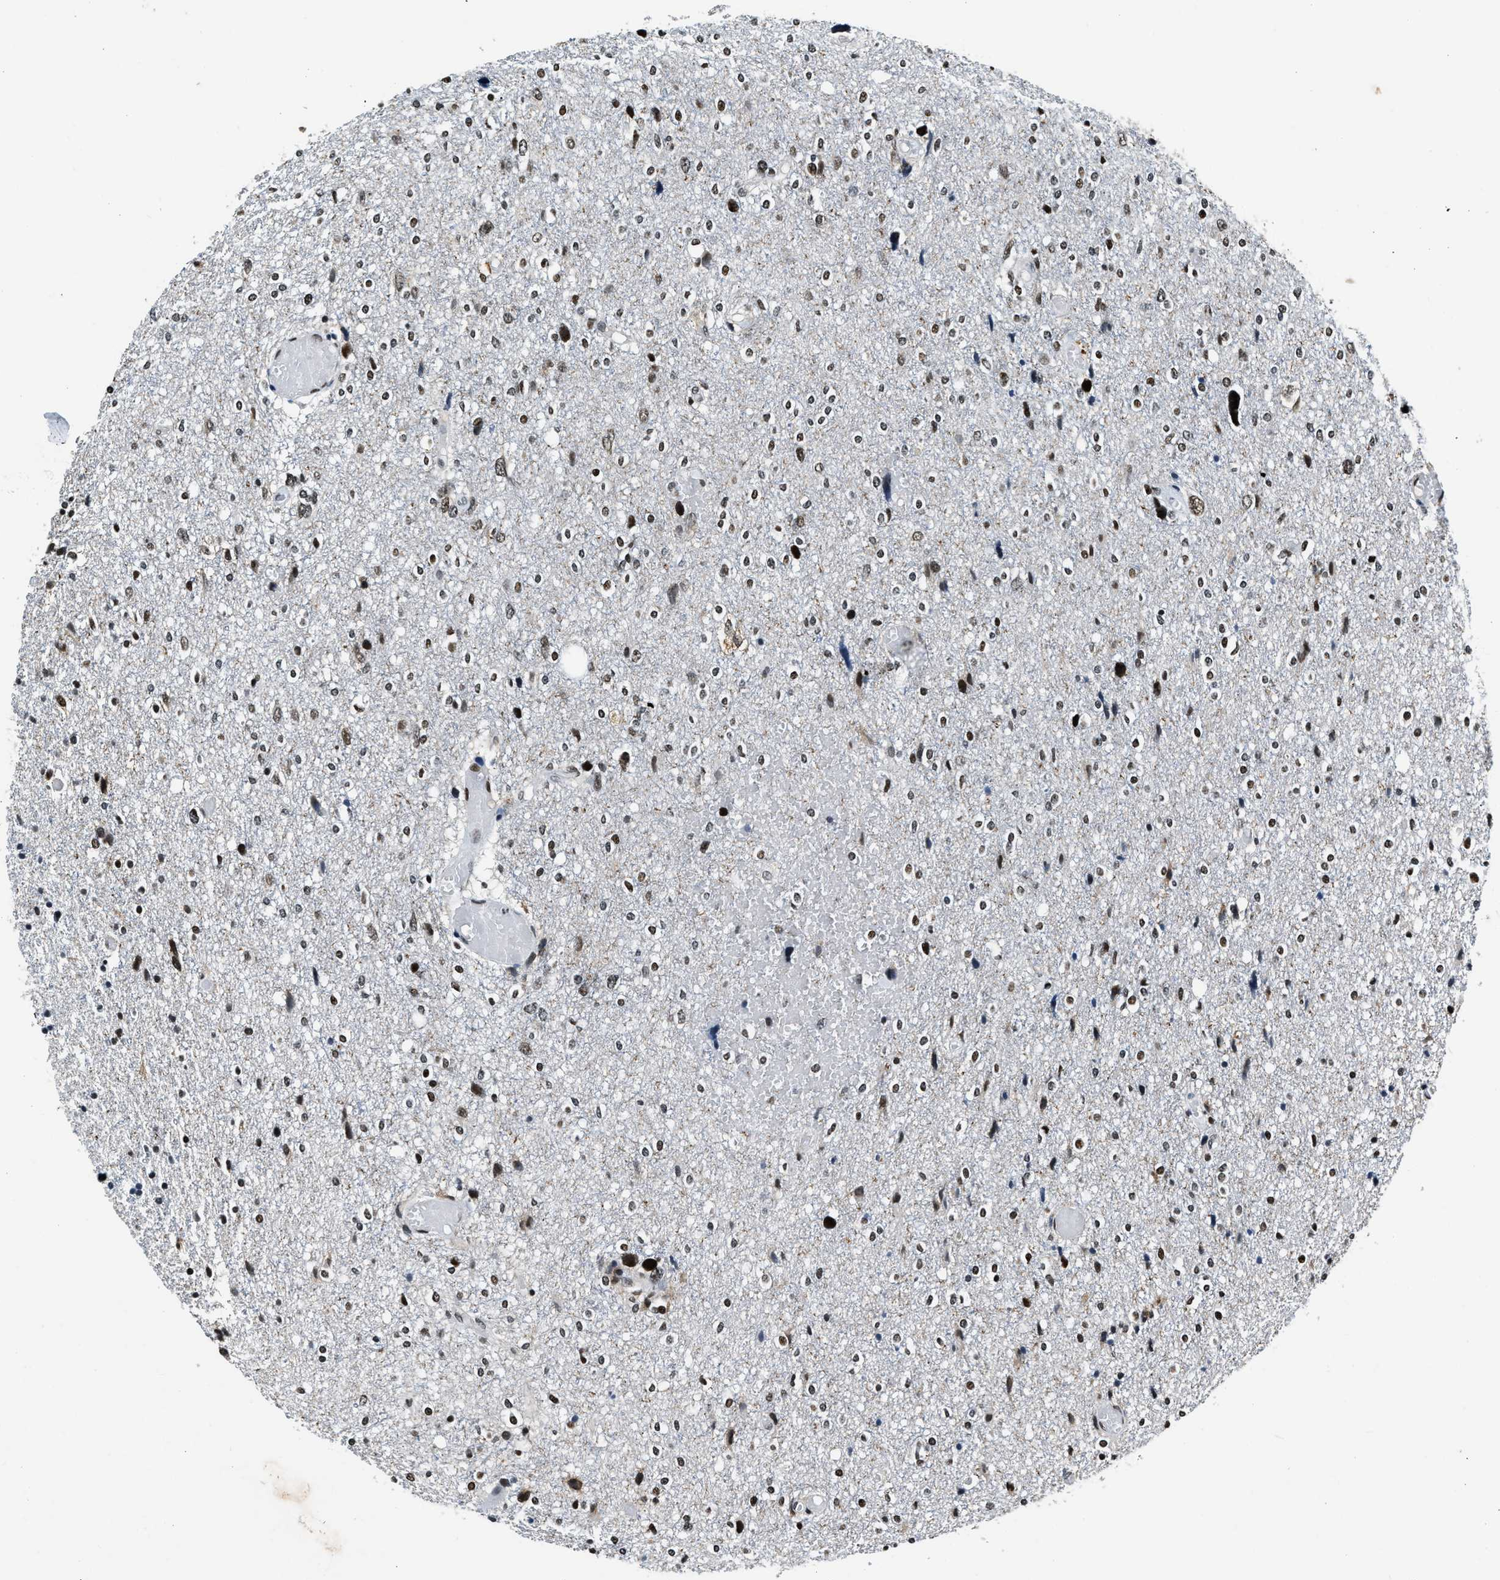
{"staining": {"intensity": "weak", "quantity": ">75%", "location": "nuclear"}, "tissue": "glioma", "cell_type": "Tumor cells", "image_type": "cancer", "snomed": [{"axis": "morphology", "description": "Glioma, malignant, High grade"}, {"axis": "topography", "description": "Brain"}], "caption": "Malignant glioma (high-grade) stained with a brown dye exhibits weak nuclear positive expression in approximately >75% of tumor cells.", "gene": "CCNE1", "patient": {"sex": "female", "age": 59}}